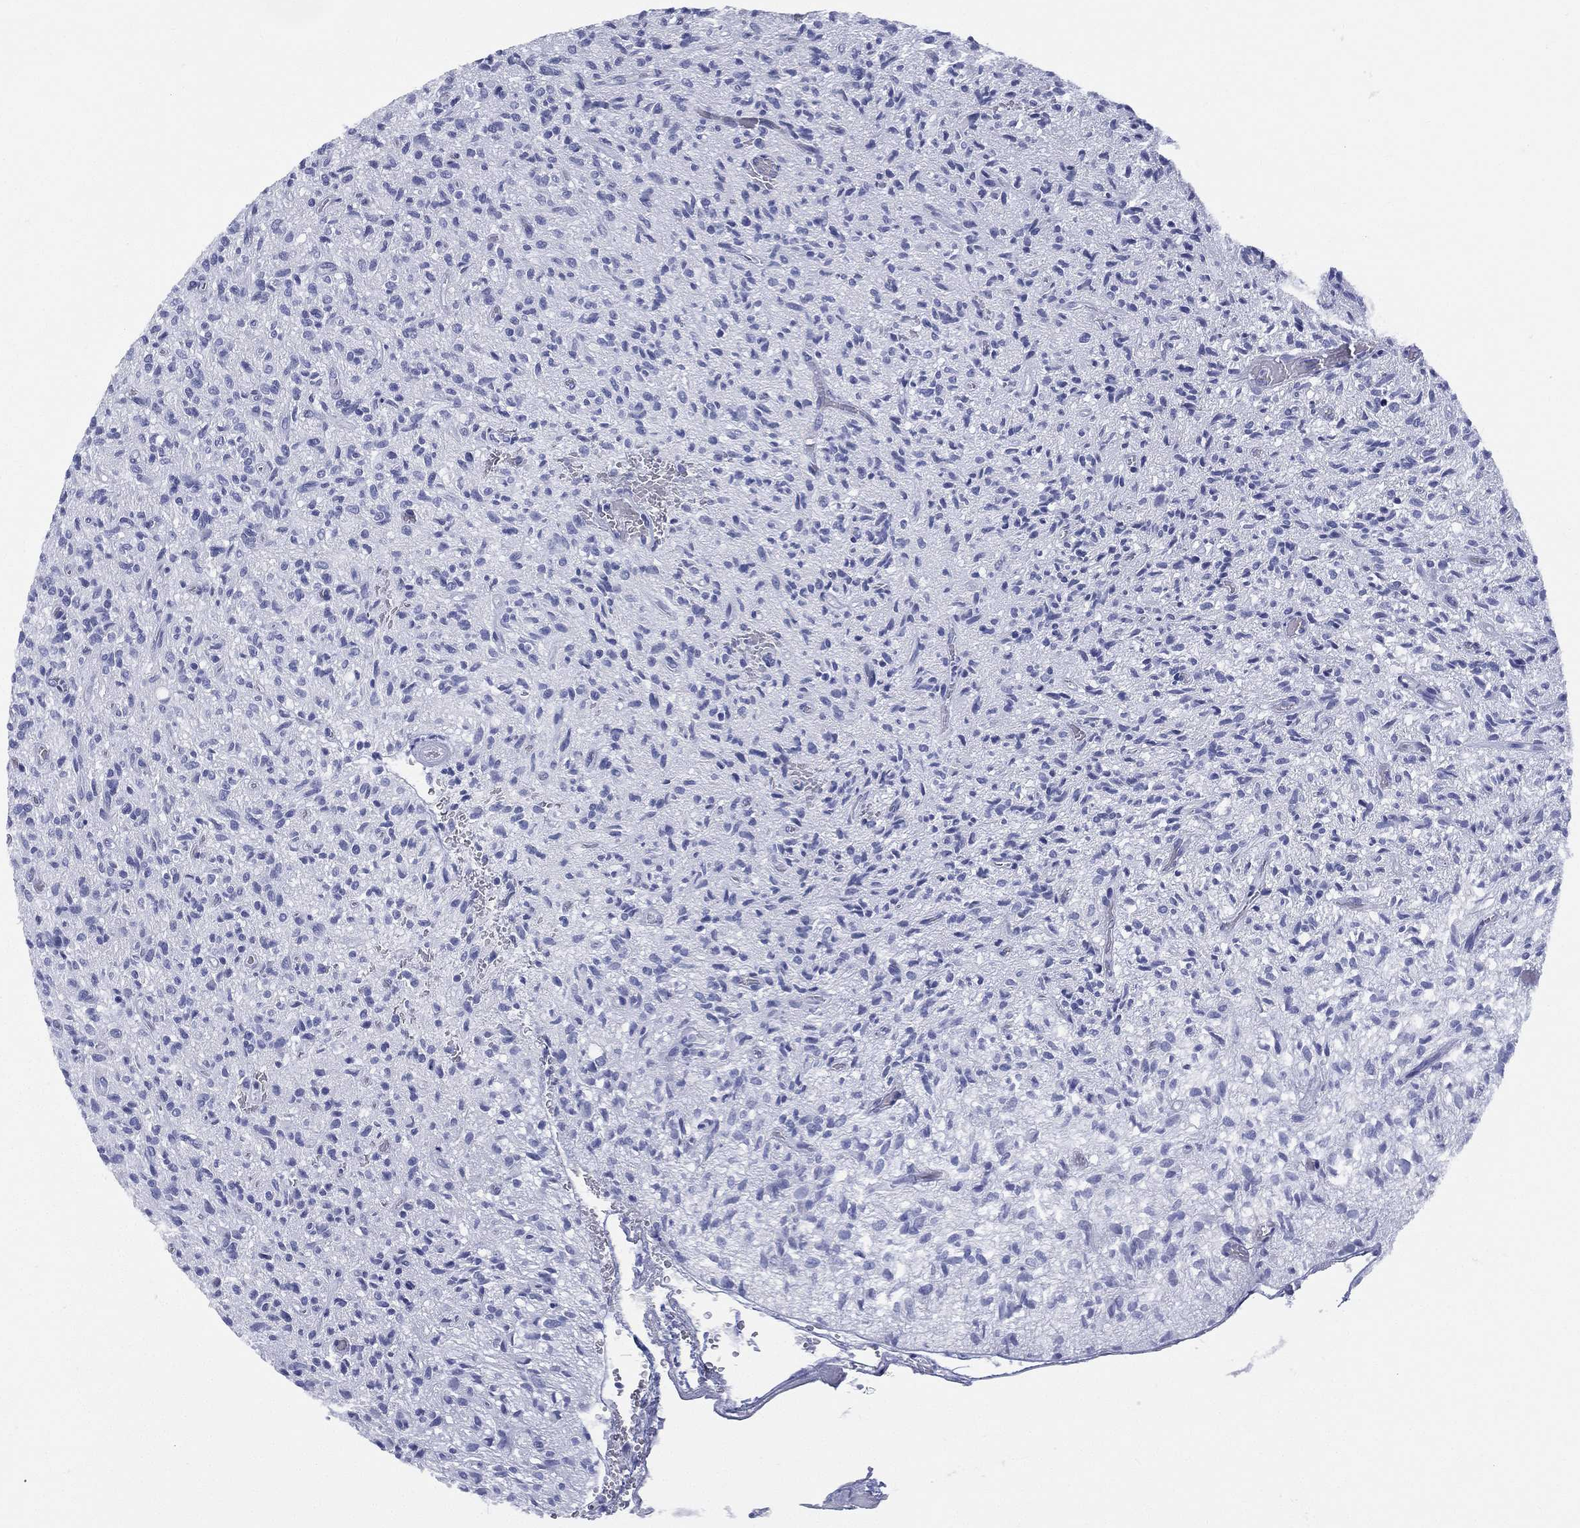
{"staining": {"intensity": "negative", "quantity": "none", "location": "none"}, "tissue": "glioma", "cell_type": "Tumor cells", "image_type": "cancer", "snomed": [{"axis": "morphology", "description": "Glioma, malignant, High grade"}, {"axis": "topography", "description": "Brain"}], "caption": "Immunohistochemistry (IHC) micrograph of human glioma stained for a protein (brown), which exhibits no staining in tumor cells.", "gene": "ETNPPL", "patient": {"sex": "male", "age": 64}}